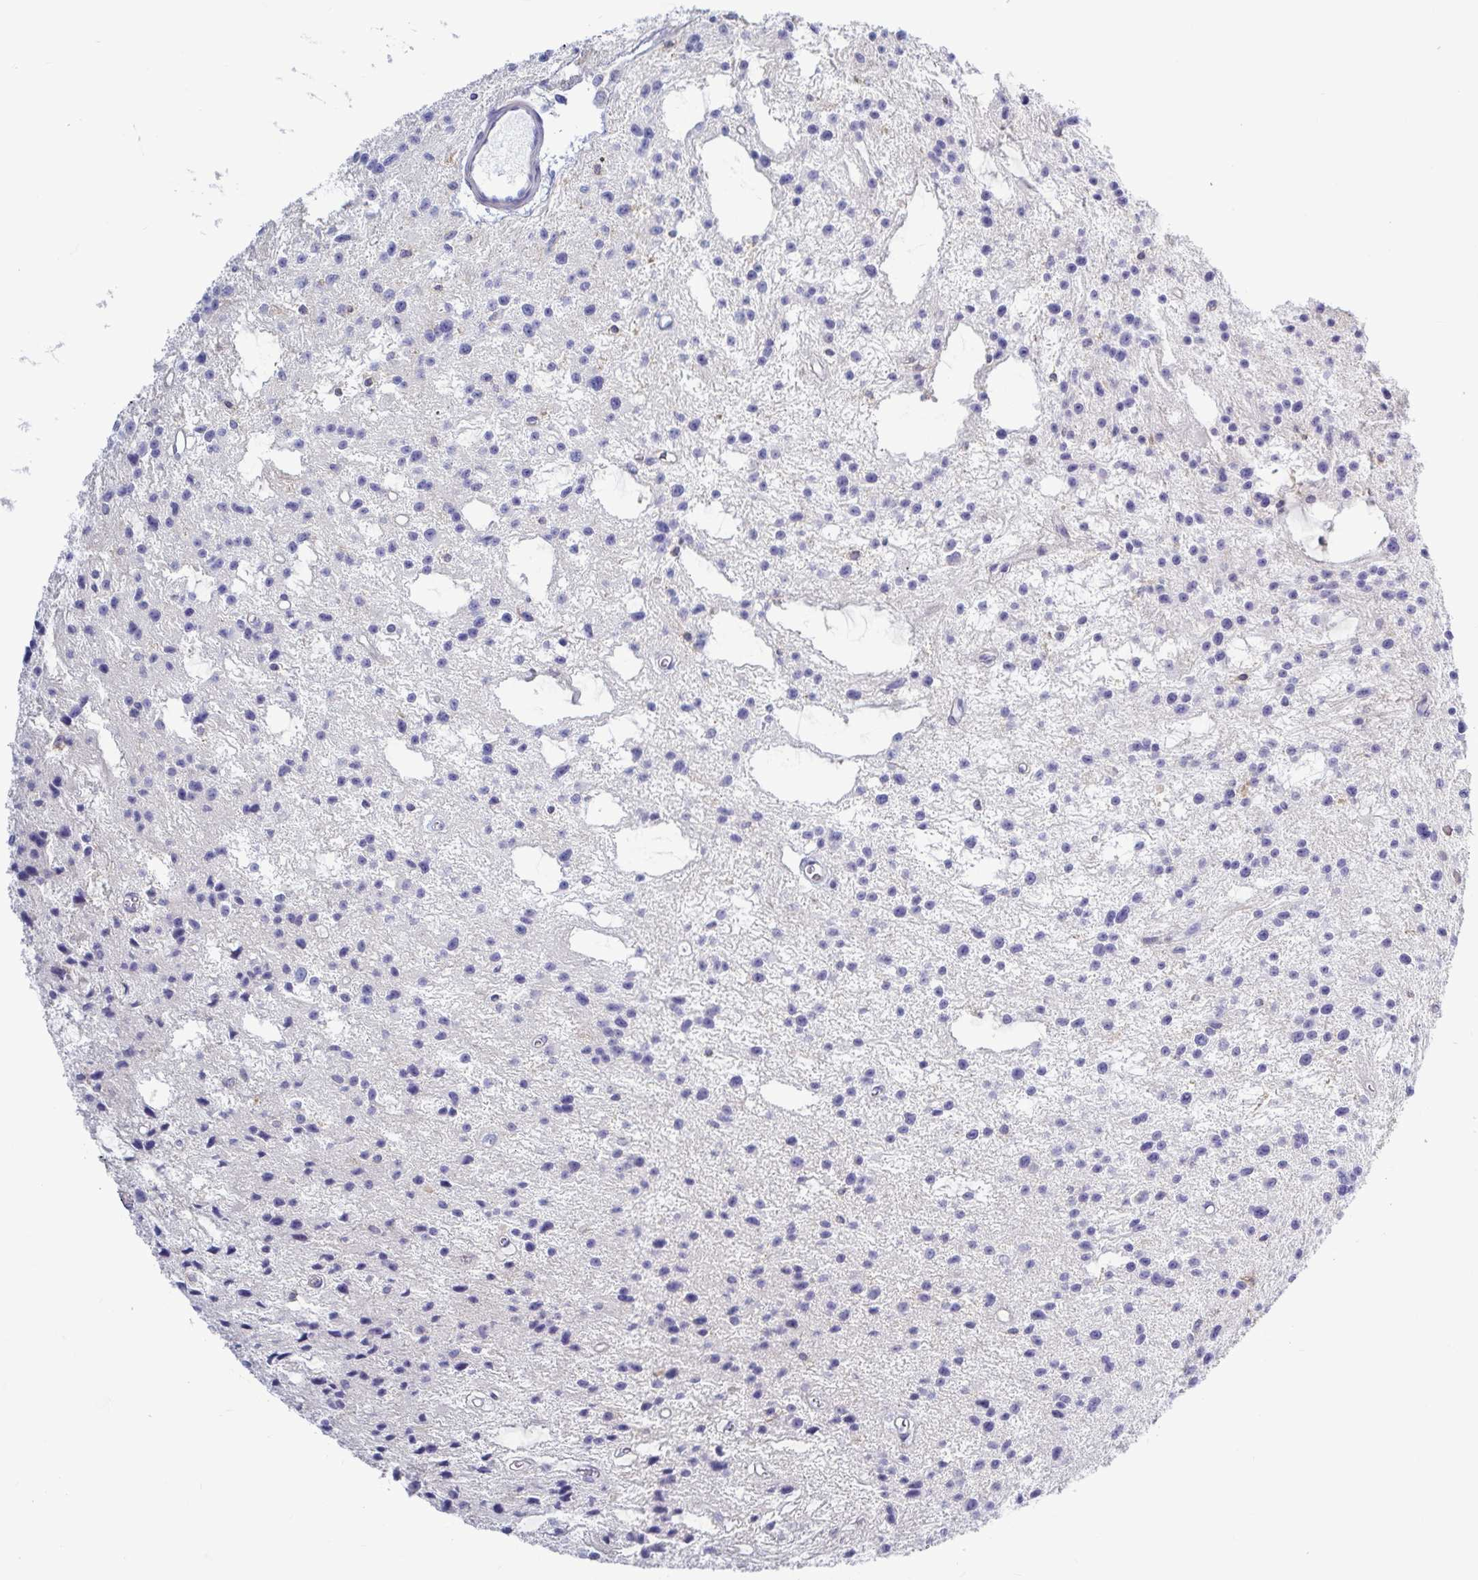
{"staining": {"intensity": "negative", "quantity": "none", "location": "none"}, "tissue": "glioma", "cell_type": "Tumor cells", "image_type": "cancer", "snomed": [{"axis": "morphology", "description": "Glioma, malignant, Low grade"}, {"axis": "topography", "description": "Brain"}], "caption": "Micrograph shows no protein staining in tumor cells of glioma tissue.", "gene": "TNNI2", "patient": {"sex": "male", "age": 43}}